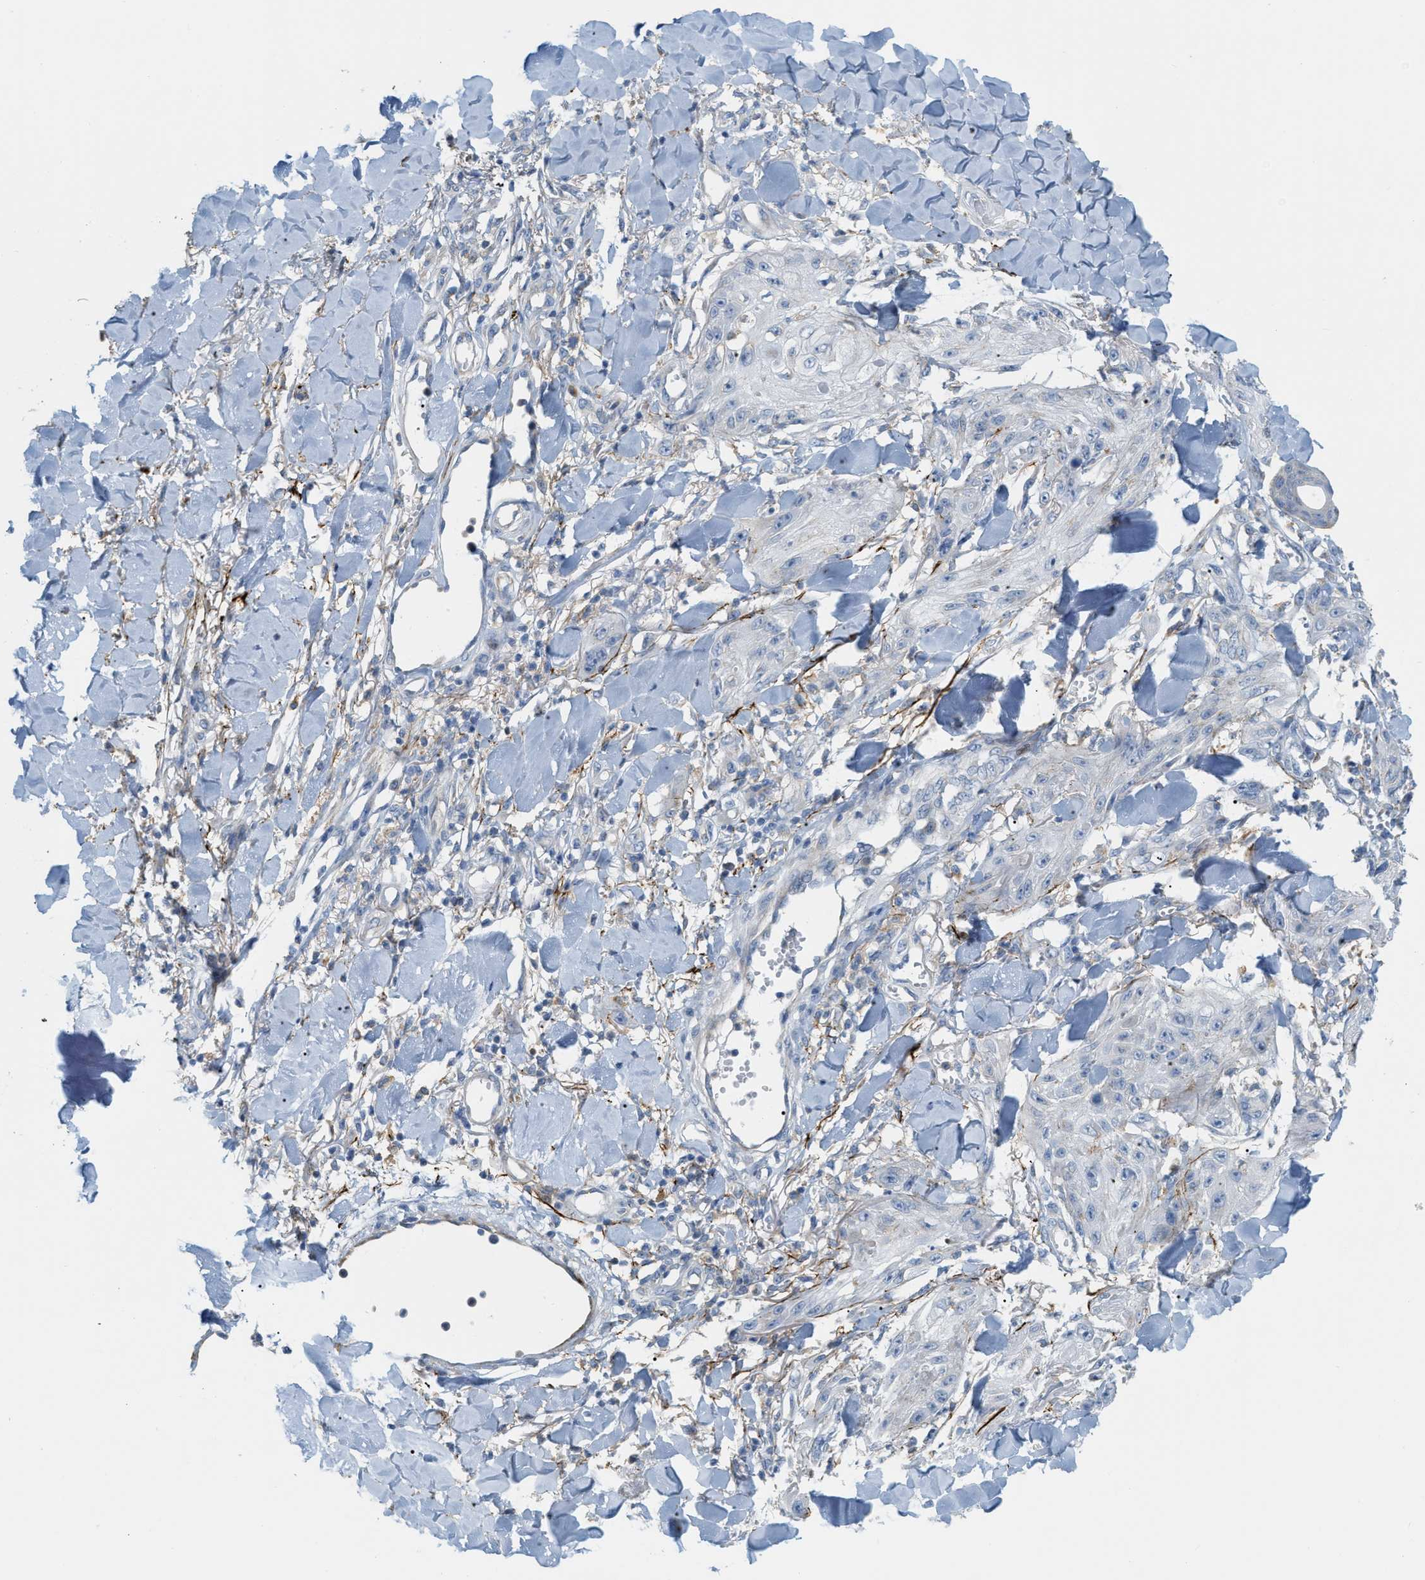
{"staining": {"intensity": "negative", "quantity": "none", "location": "none"}, "tissue": "skin cancer", "cell_type": "Tumor cells", "image_type": "cancer", "snomed": [{"axis": "morphology", "description": "Squamous cell carcinoma, NOS"}, {"axis": "topography", "description": "Skin"}], "caption": "Immunohistochemical staining of human skin cancer (squamous cell carcinoma) shows no significant positivity in tumor cells. (DAB immunohistochemistry (IHC) with hematoxylin counter stain).", "gene": "LMBRD1", "patient": {"sex": "male", "age": 74}}